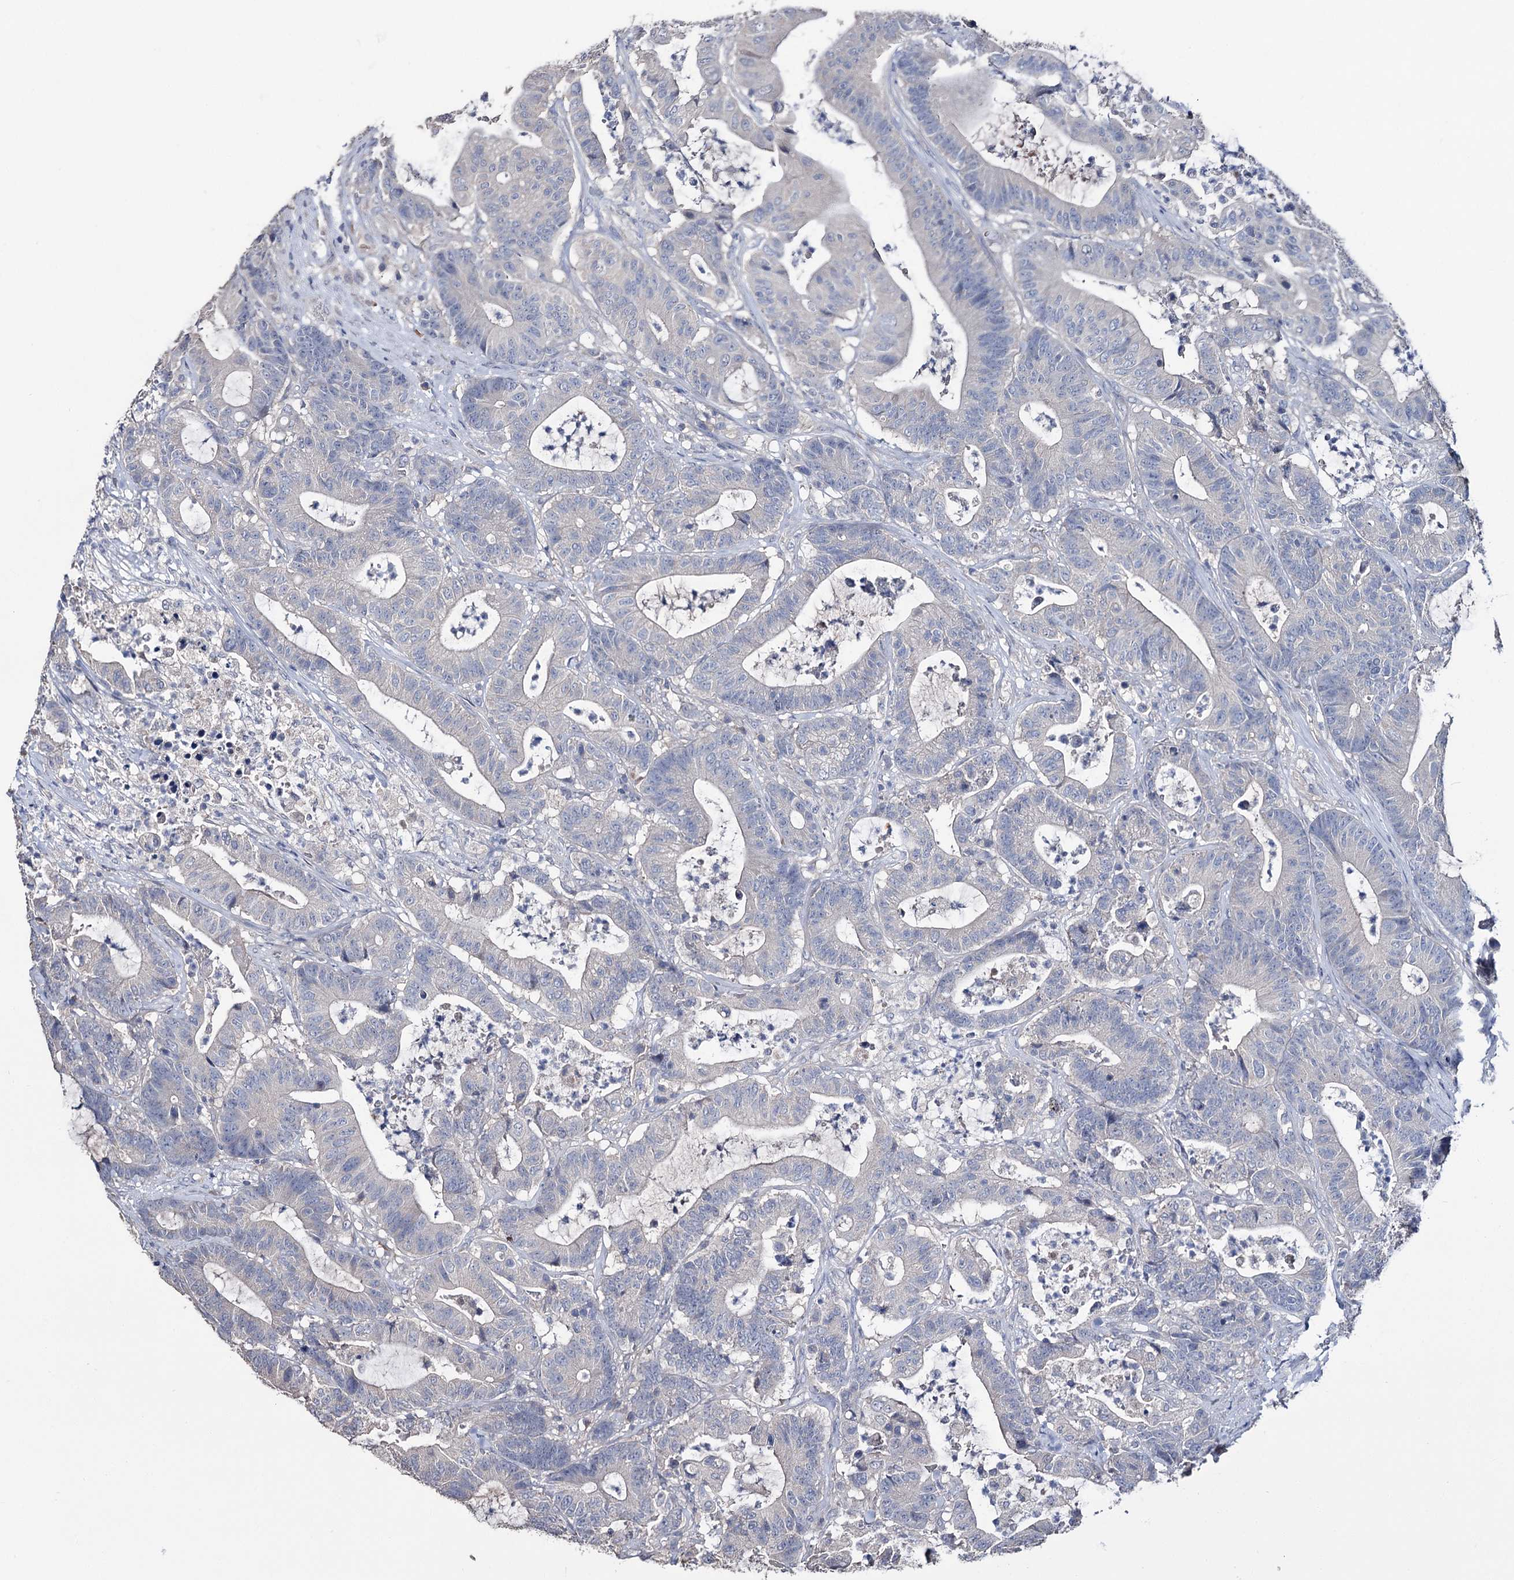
{"staining": {"intensity": "negative", "quantity": "none", "location": "none"}, "tissue": "colorectal cancer", "cell_type": "Tumor cells", "image_type": "cancer", "snomed": [{"axis": "morphology", "description": "Adenocarcinoma, NOS"}, {"axis": "topography", "description": "Colon"}], "caption": "High magnification brightfield microscopy of colorectal adenocarcinoma stained with DAB (brown) and counterstained with hematoxylin (blue): tumor cells show no significant staining.", "gene": "EPB41L5", "patient": {"sex": "female", "age": 84}}